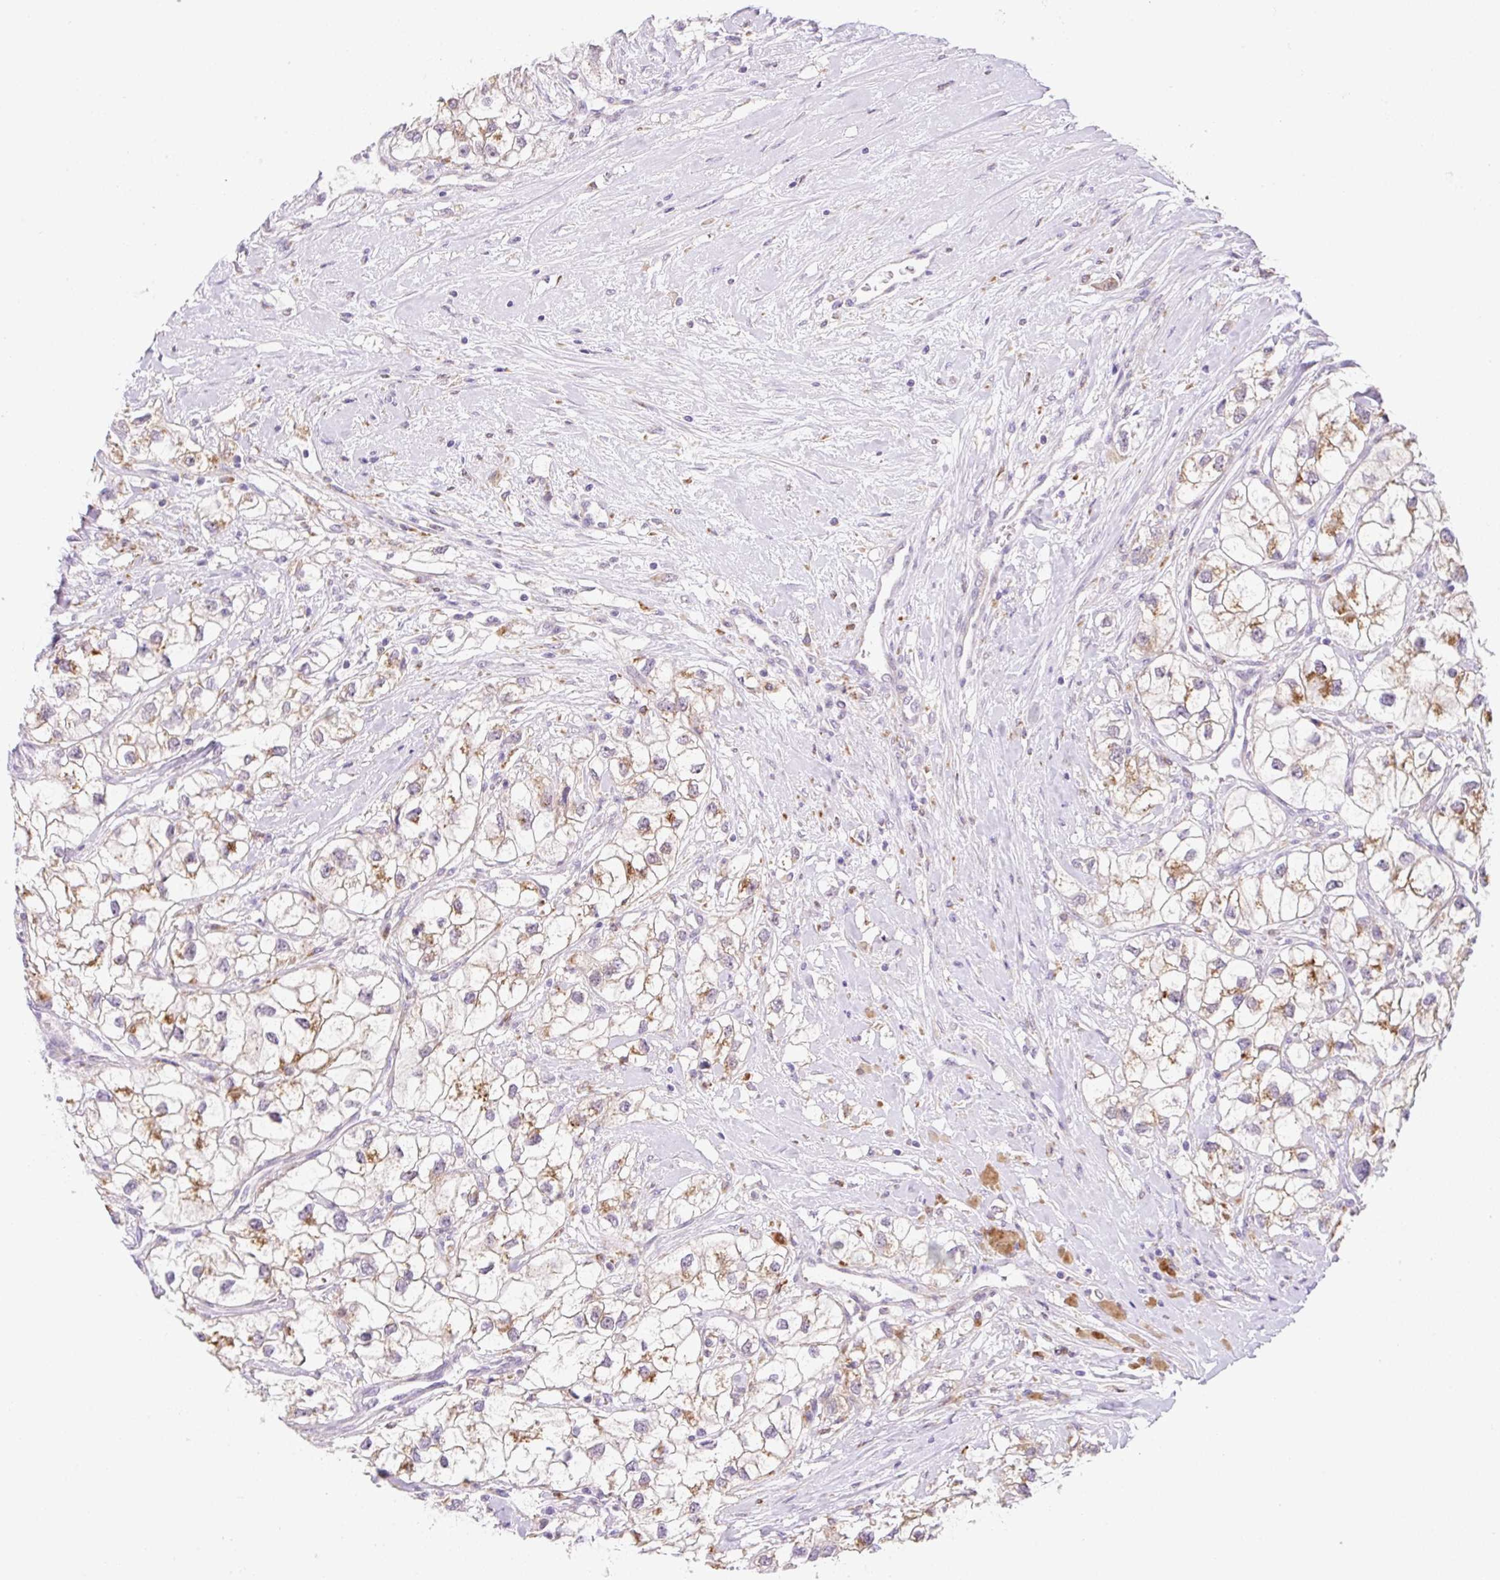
{"staining": {"intensity": "moderate", "quantity": "<25%", "location": "cytoplasmic/membranous"}, "tissue": "renal cancer", "cell_type": "Tumor cells", "image_type": "cancer", "snomed": [{"axis": "morphology", "description": "Adenocarcinoma, NOS"}, {"axis": "topography", "description": "Kidney"}], "caption": "A micrograph of human renal adenocarcinoma stained for a protein exhibits moderate cytoplasmic/membranous brown staining in tumor cells.", "gene": "CEBPZOS", "patient": {"sex": "male", "age": 59}}